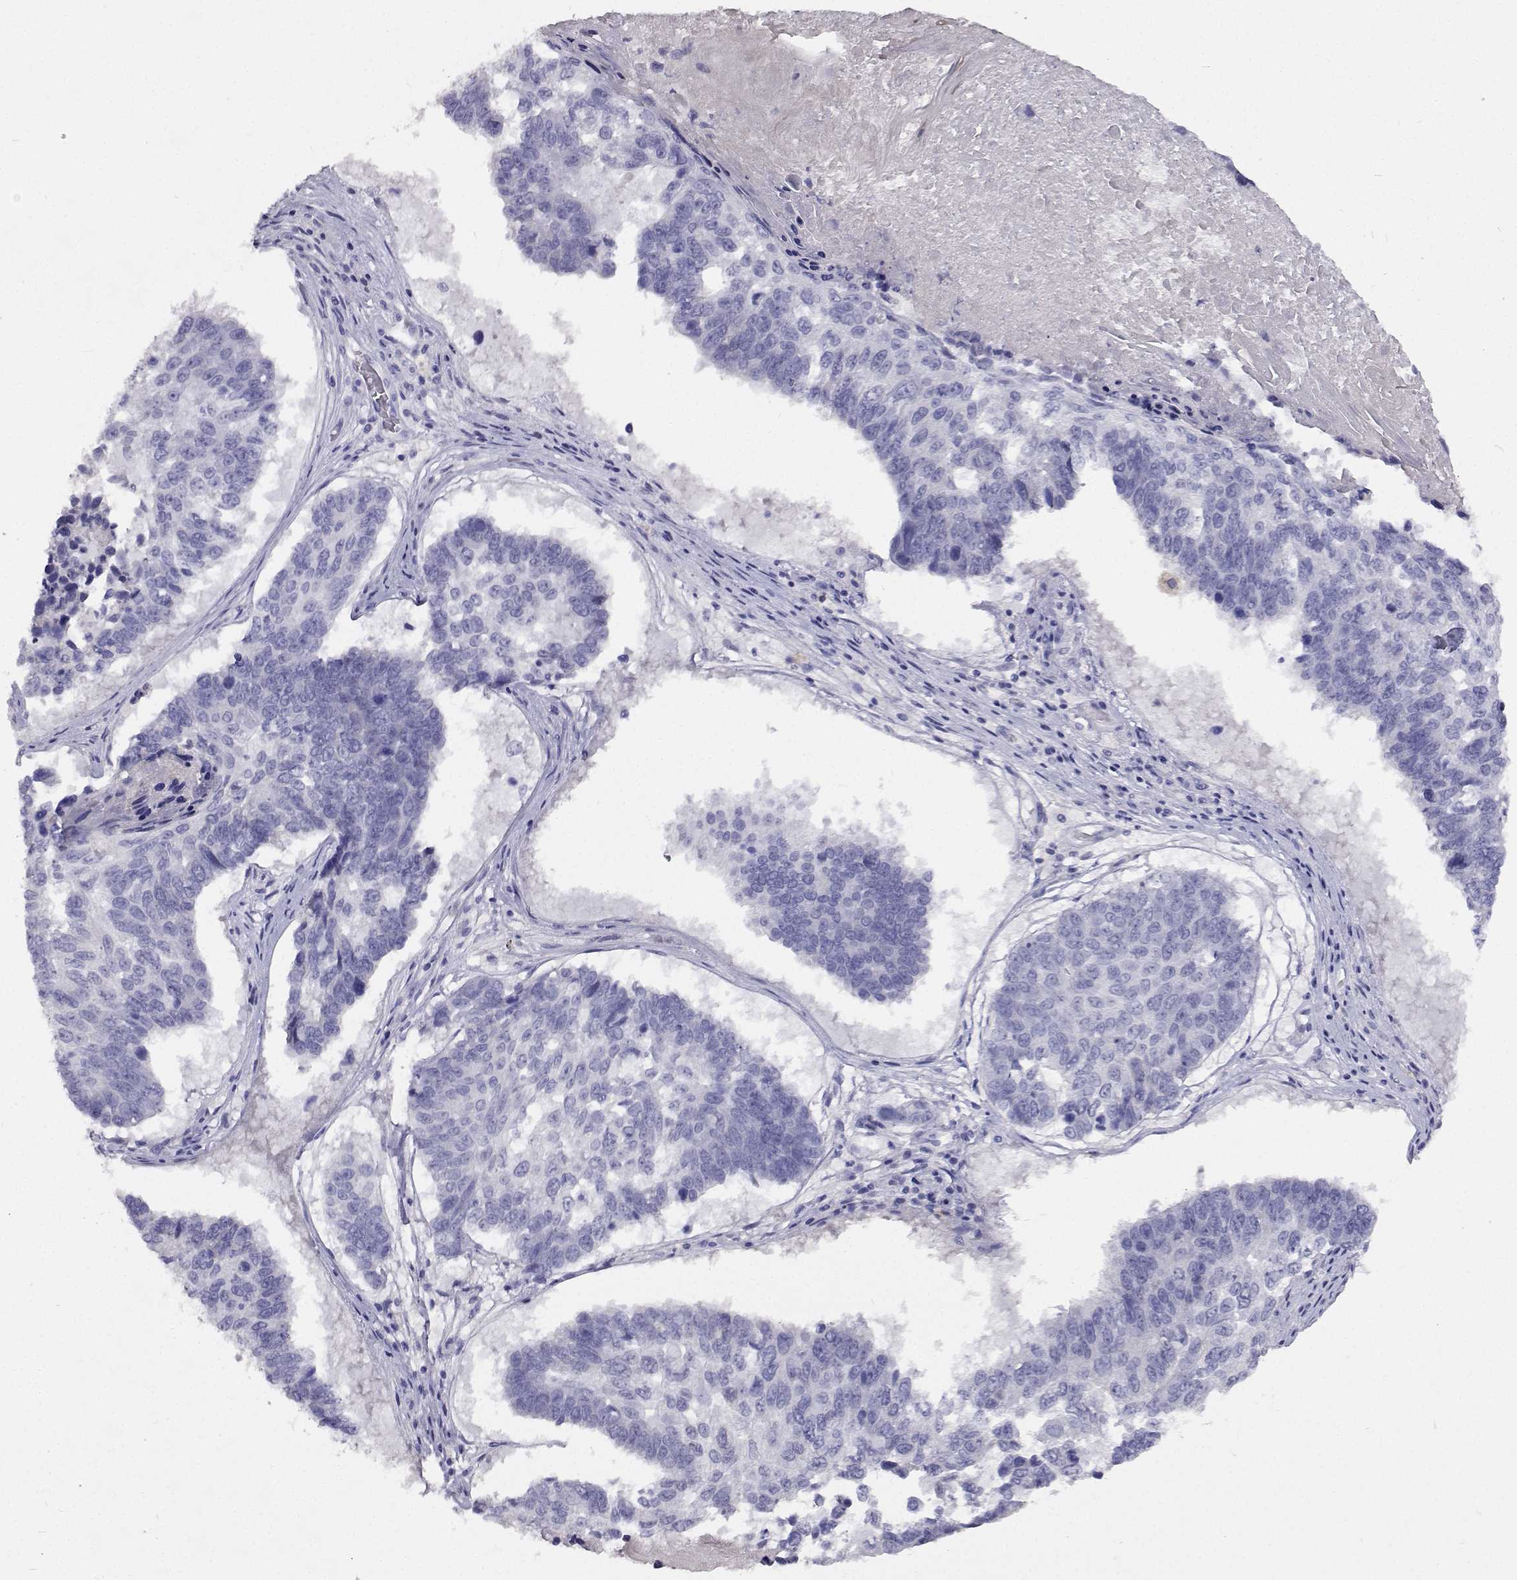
{"staining": {"intensity": "negative", "quantity": "none", "location": "none"}, "tissue": "lung cancer", "cell_type": "Tumor cells", "image_type": "cancer", "snomed": [{"axis": "morphology", "description": "Squamous cell carcinoma, NOS"}, {"axis": "topography", "description": "Lung"}], "caption": "IHC photomicrograph of neoplastic tissue: human lung cancer stained with DAB (3,3'-diaminobenzidine) displays no significant protein expression in tumor cells.", "gene": "CFAP44", "patient": {"sex": "male", "age": 73}}